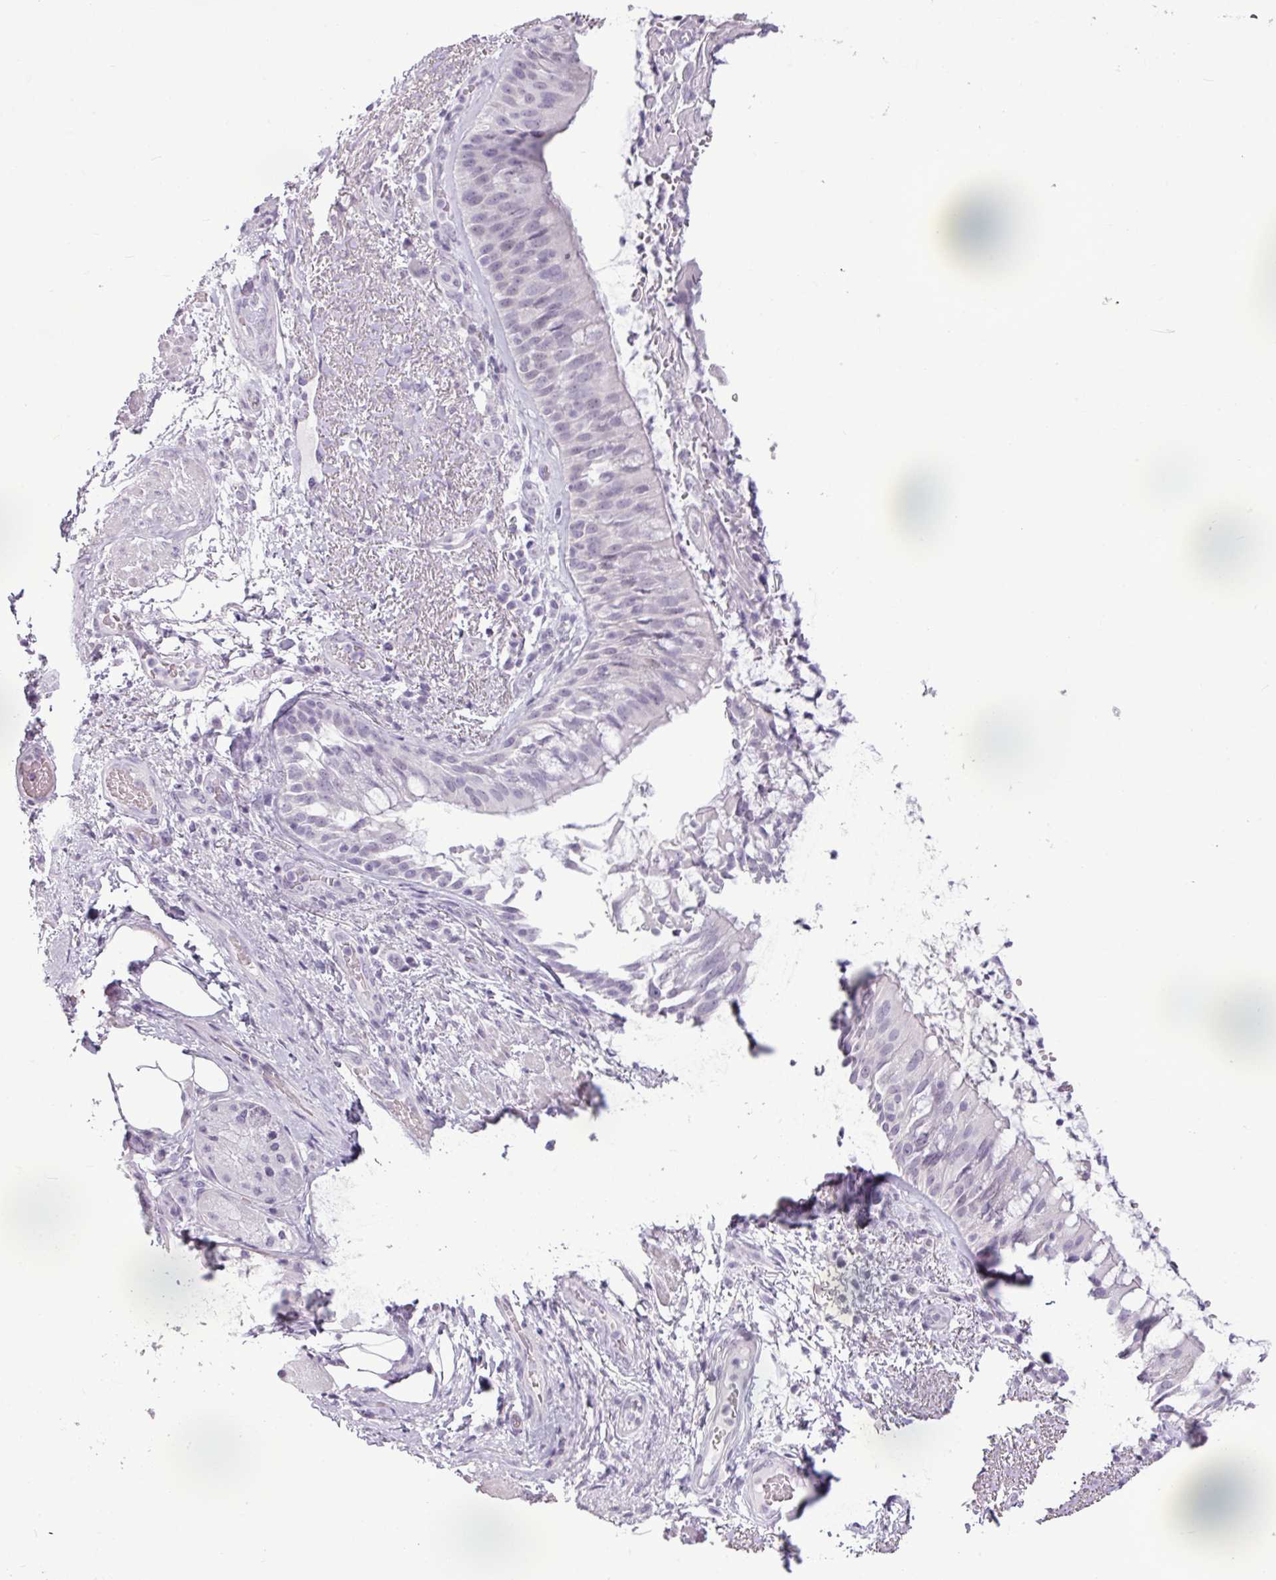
{"staining": {"intensity": "negative", "quantity": "none", "location": "none"}, "tissue": "bronchus", "cell_type": "Respiratory epithelial cells", "image_type": "normal", "snomed": [{"axis": "morphology", "description": "Normal tissue, NOS"}, {"axis": "topography", "description": "Cartilage tissue"}, {"axis": "topography", "description": "Bronchus"}], "caption": "Respiratory epithelial cells show no significant protein staining in unremarkable bronchus.", "gene": "AMY2A", "patient": {"sex": "male", "age": 63}}